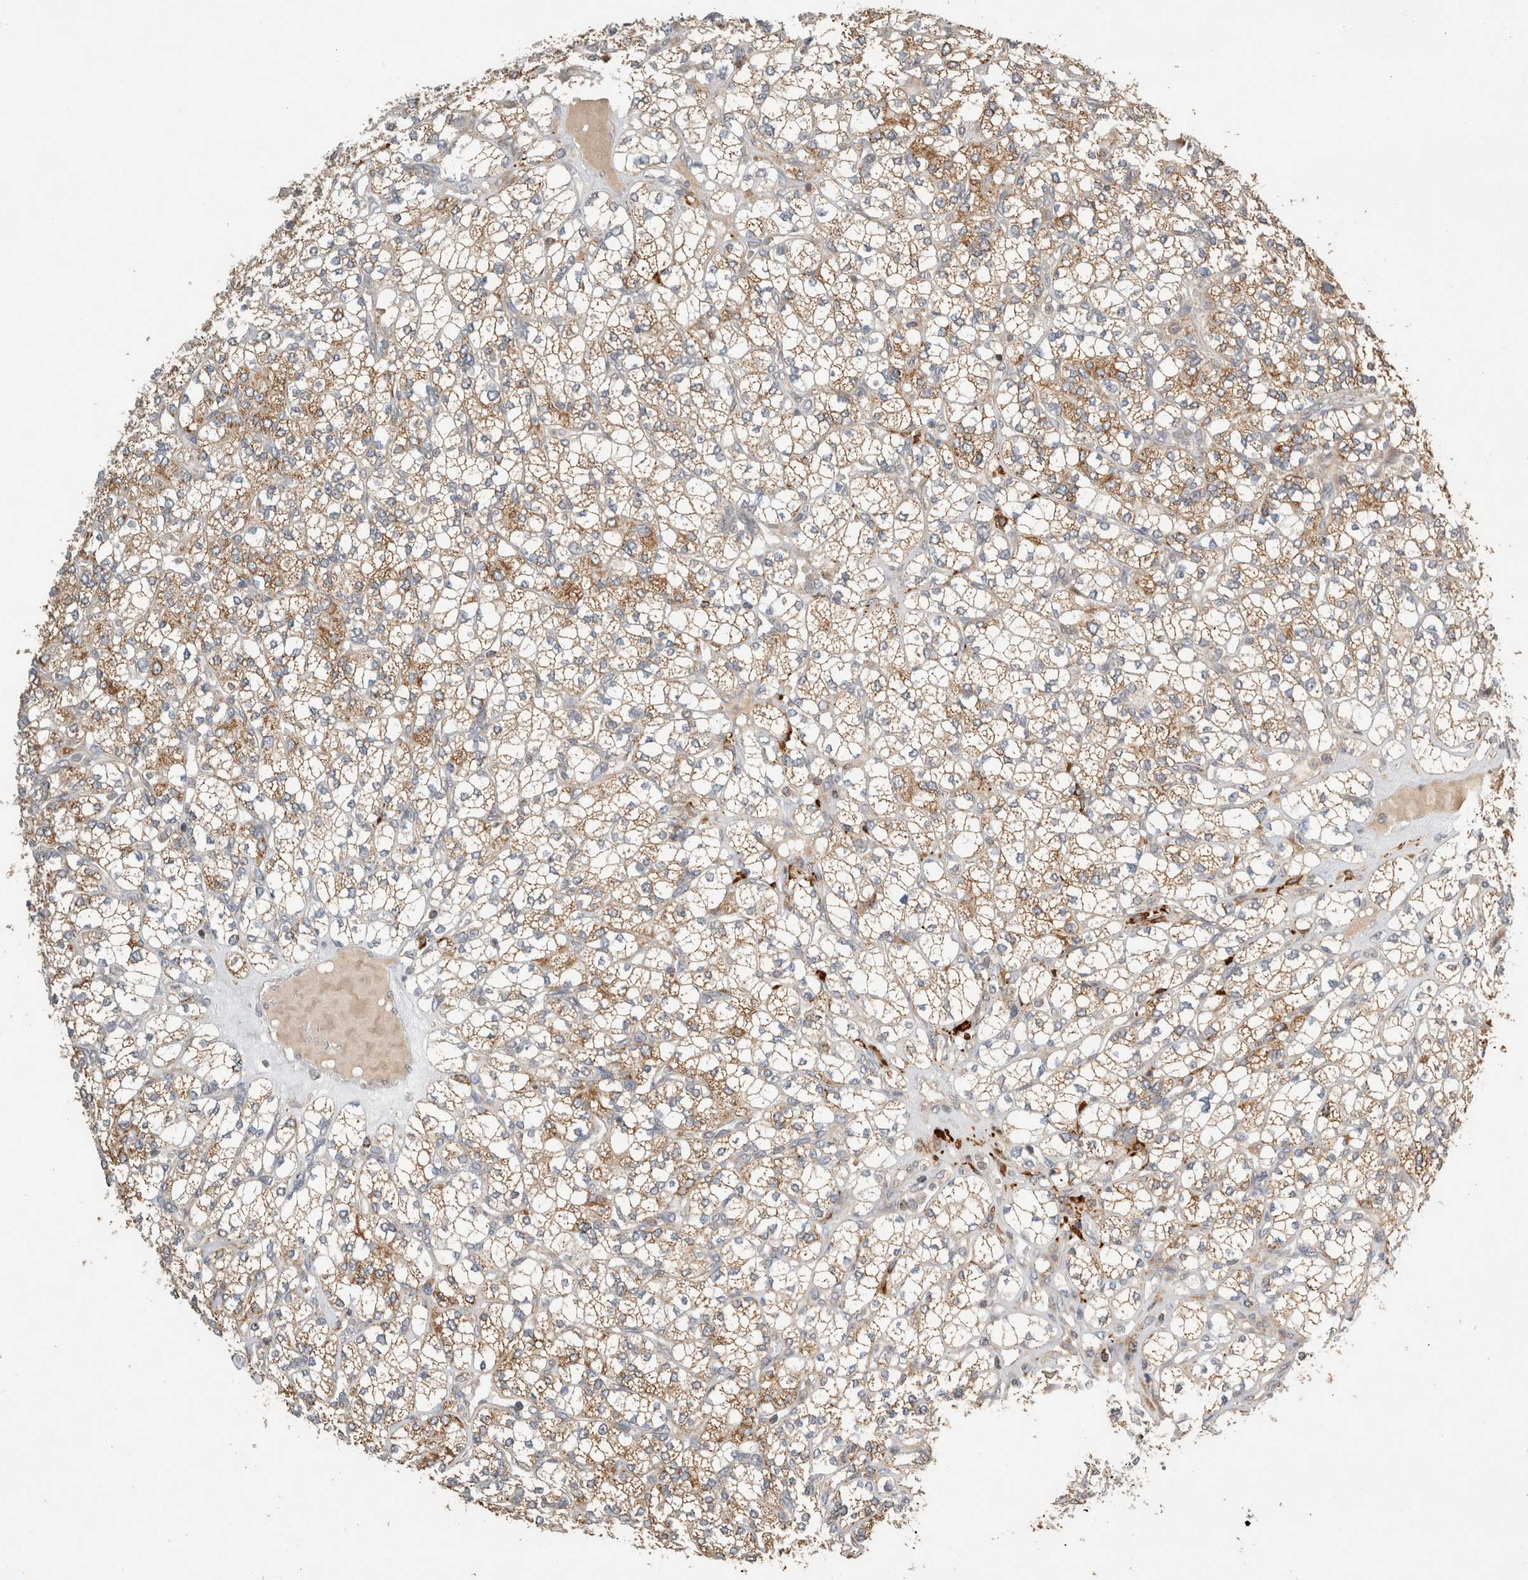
{"staining": {"intensity": "moderate", "quantity": ">75%", "location": "cytoplasmic/membranous"}, "tissue": "renal cancer", "cell_type": "Tumor cells", "image_type": "cancer", "snomed": [{"axis": "morphology", "description": "Adenocarcinoma, NOS"}, {"axis": "topography", "description": "Kidney"}], "caption": "The photomicrograph demonstrates immunohistochemical staining of renal cancer. There is moderate cytoplasmic/membranous staining is present in approximately >75% of tumor cells.", "gene": "SERAC1", "patient": {"sex": "male", "age": 77}}